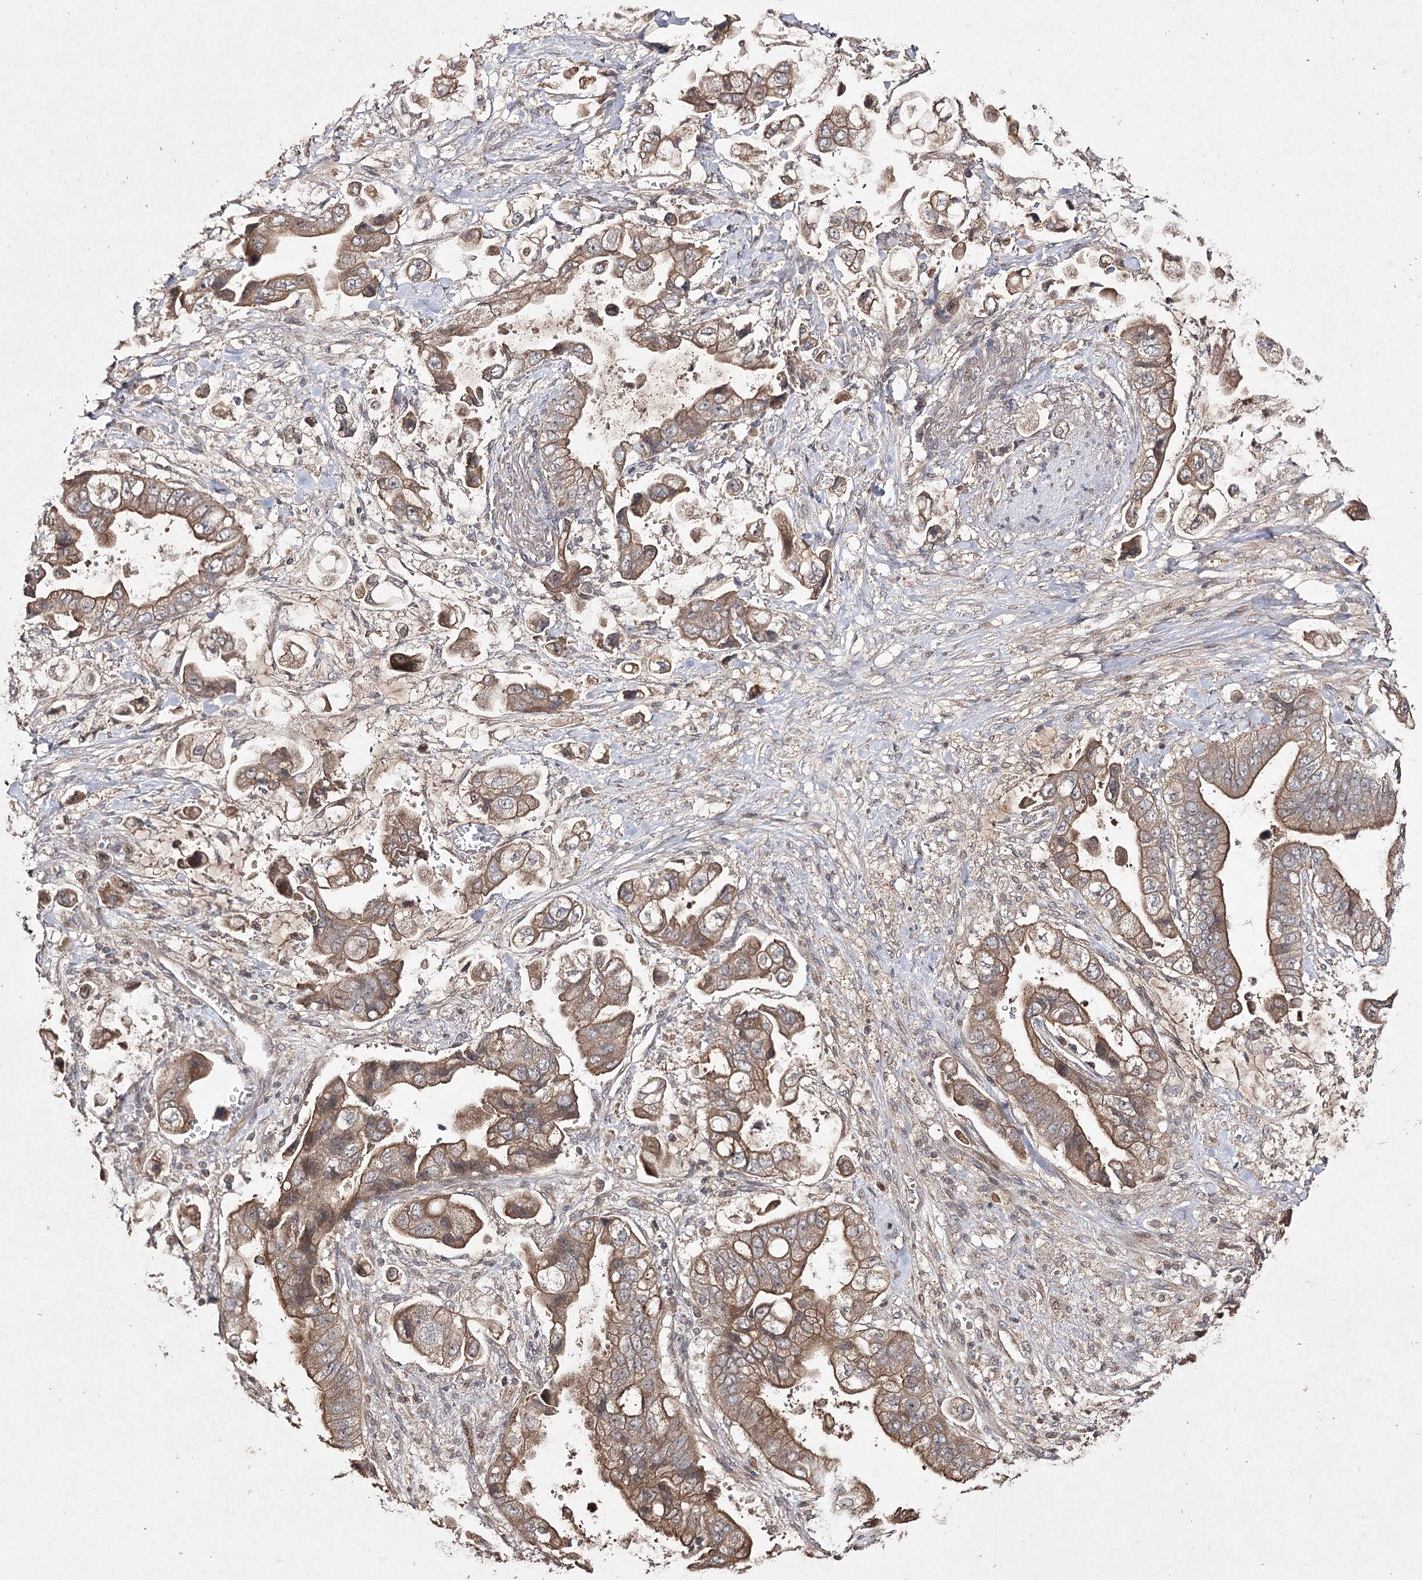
{"staining": {"intensity": "moderate", "quantity": ">75%", "location": "cytoplasmic/membranous"}, "tissue": "stomach cancer", "cell_type": "Tumor cells", "image_type": "cancer", "snomed": [{"axis": "morphology", "description": "Adenocarcinoma, NOS"}, {"axis": "topography", "description": "Stomach"}], "caption": "The image shows a brown stain indicating the presence of a protein in the cytoplasmic/membranous of tumor cells in stomach cancer (adenocarcinoma).", "gene": "FANCL", "patient": {"sex": "male", "age": 62}}